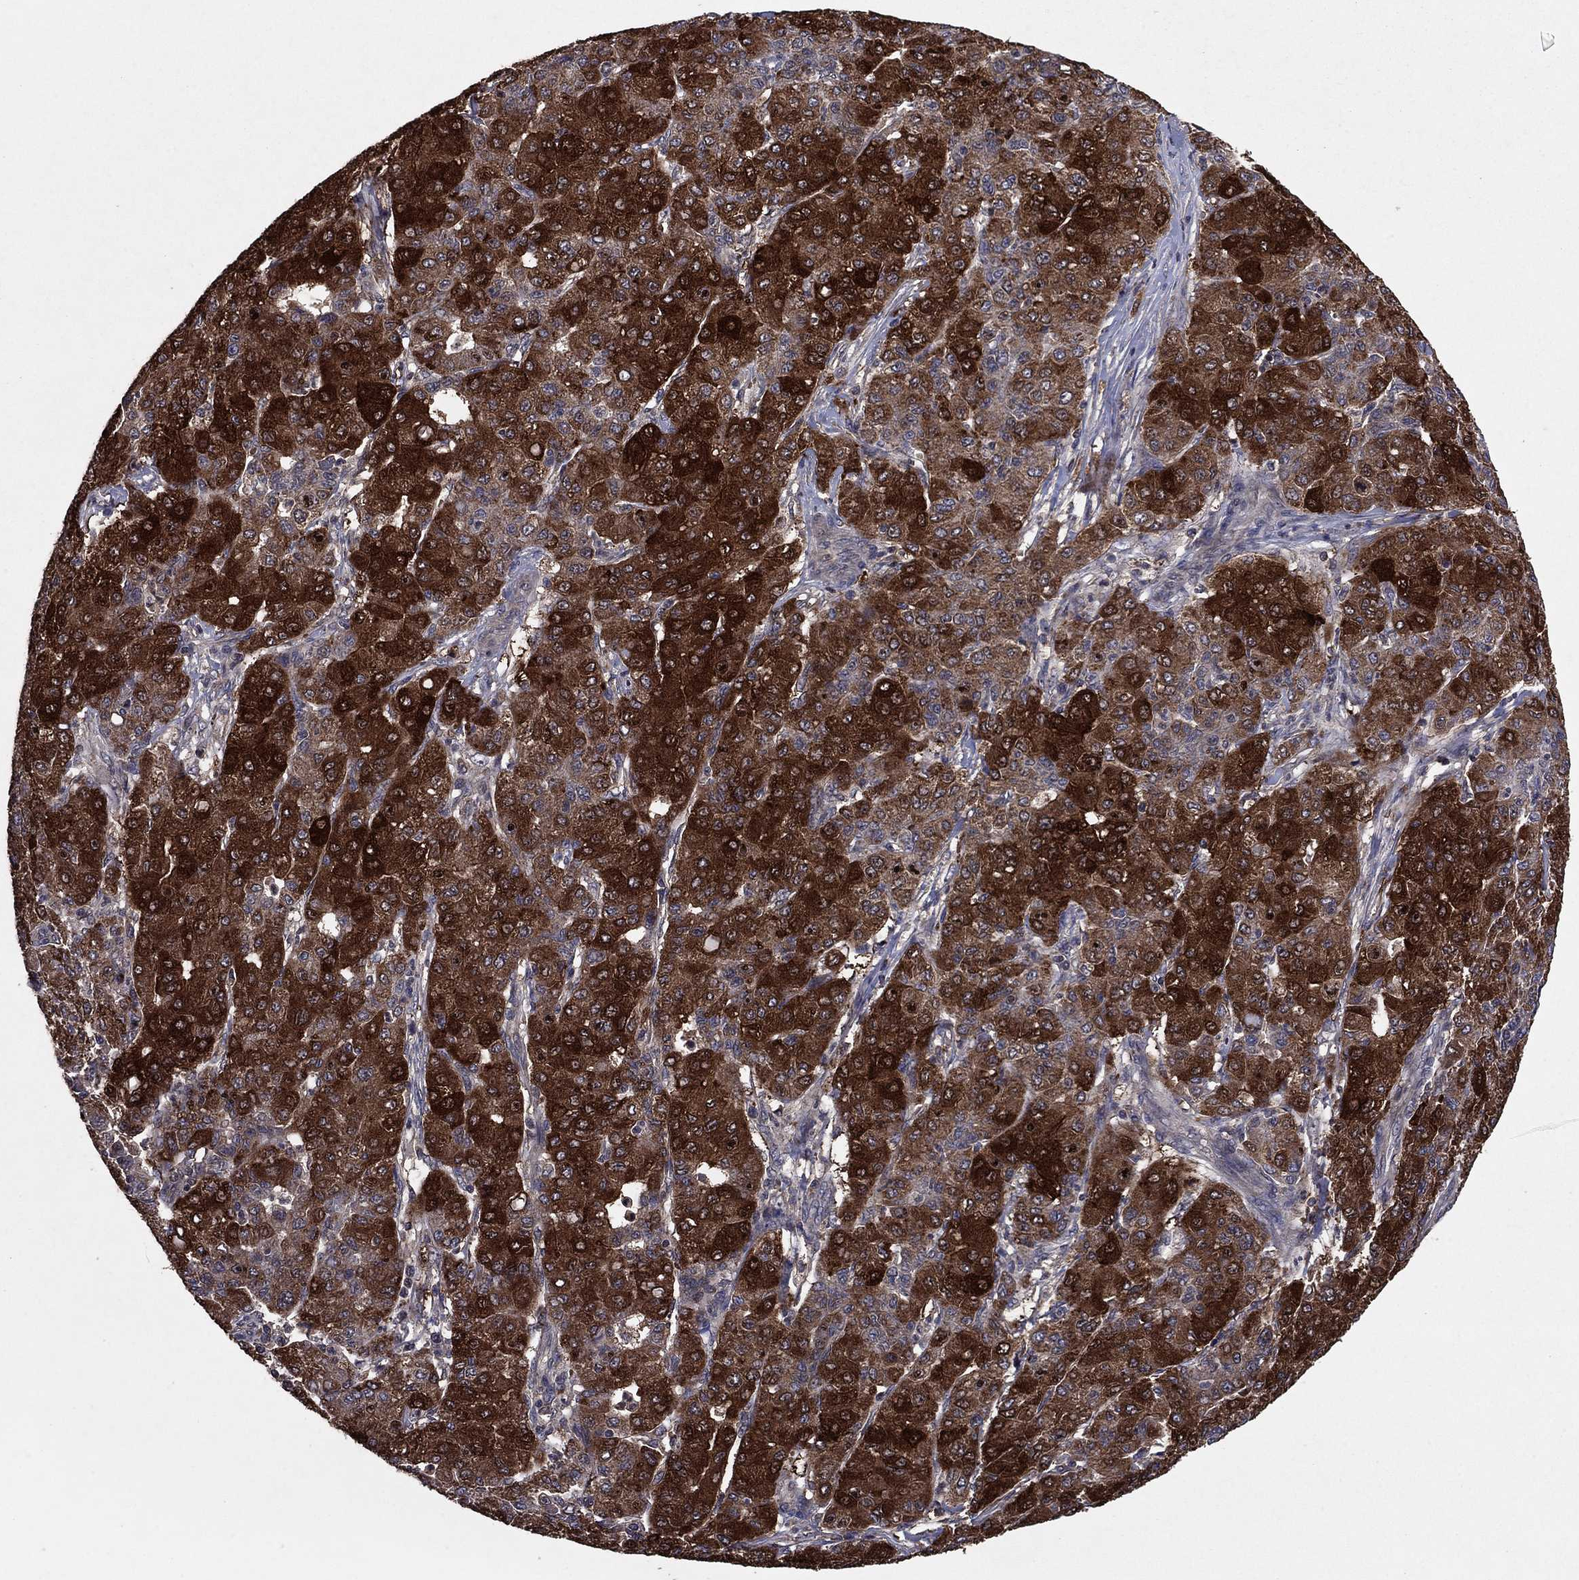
{"staining": {"intensity": "strong", "quantity": ">75%", "location": "cytoplasmic/membranous"}, "tissue": "liver cancer", "cell_type": "Tumor cells", "image_type": "cancer", "snomed": [{"axis": "morphology", "description": "Carcinoma, Hepatocellular, NOS"}, {"axis": "topography", "description": "Liver"}], "caption": "Protein staining by immunohistochemistry reveals strong cytoplasmic/membranous expression in about >75% of tumor cells in liver hepatocellular carcinoma. Immunohistochemistry (ihc) stains the protein of interest in brown and the nuclei are stained blue.", "gene": "DHRS1", "patient": {"sex": "male", "age": 65}}